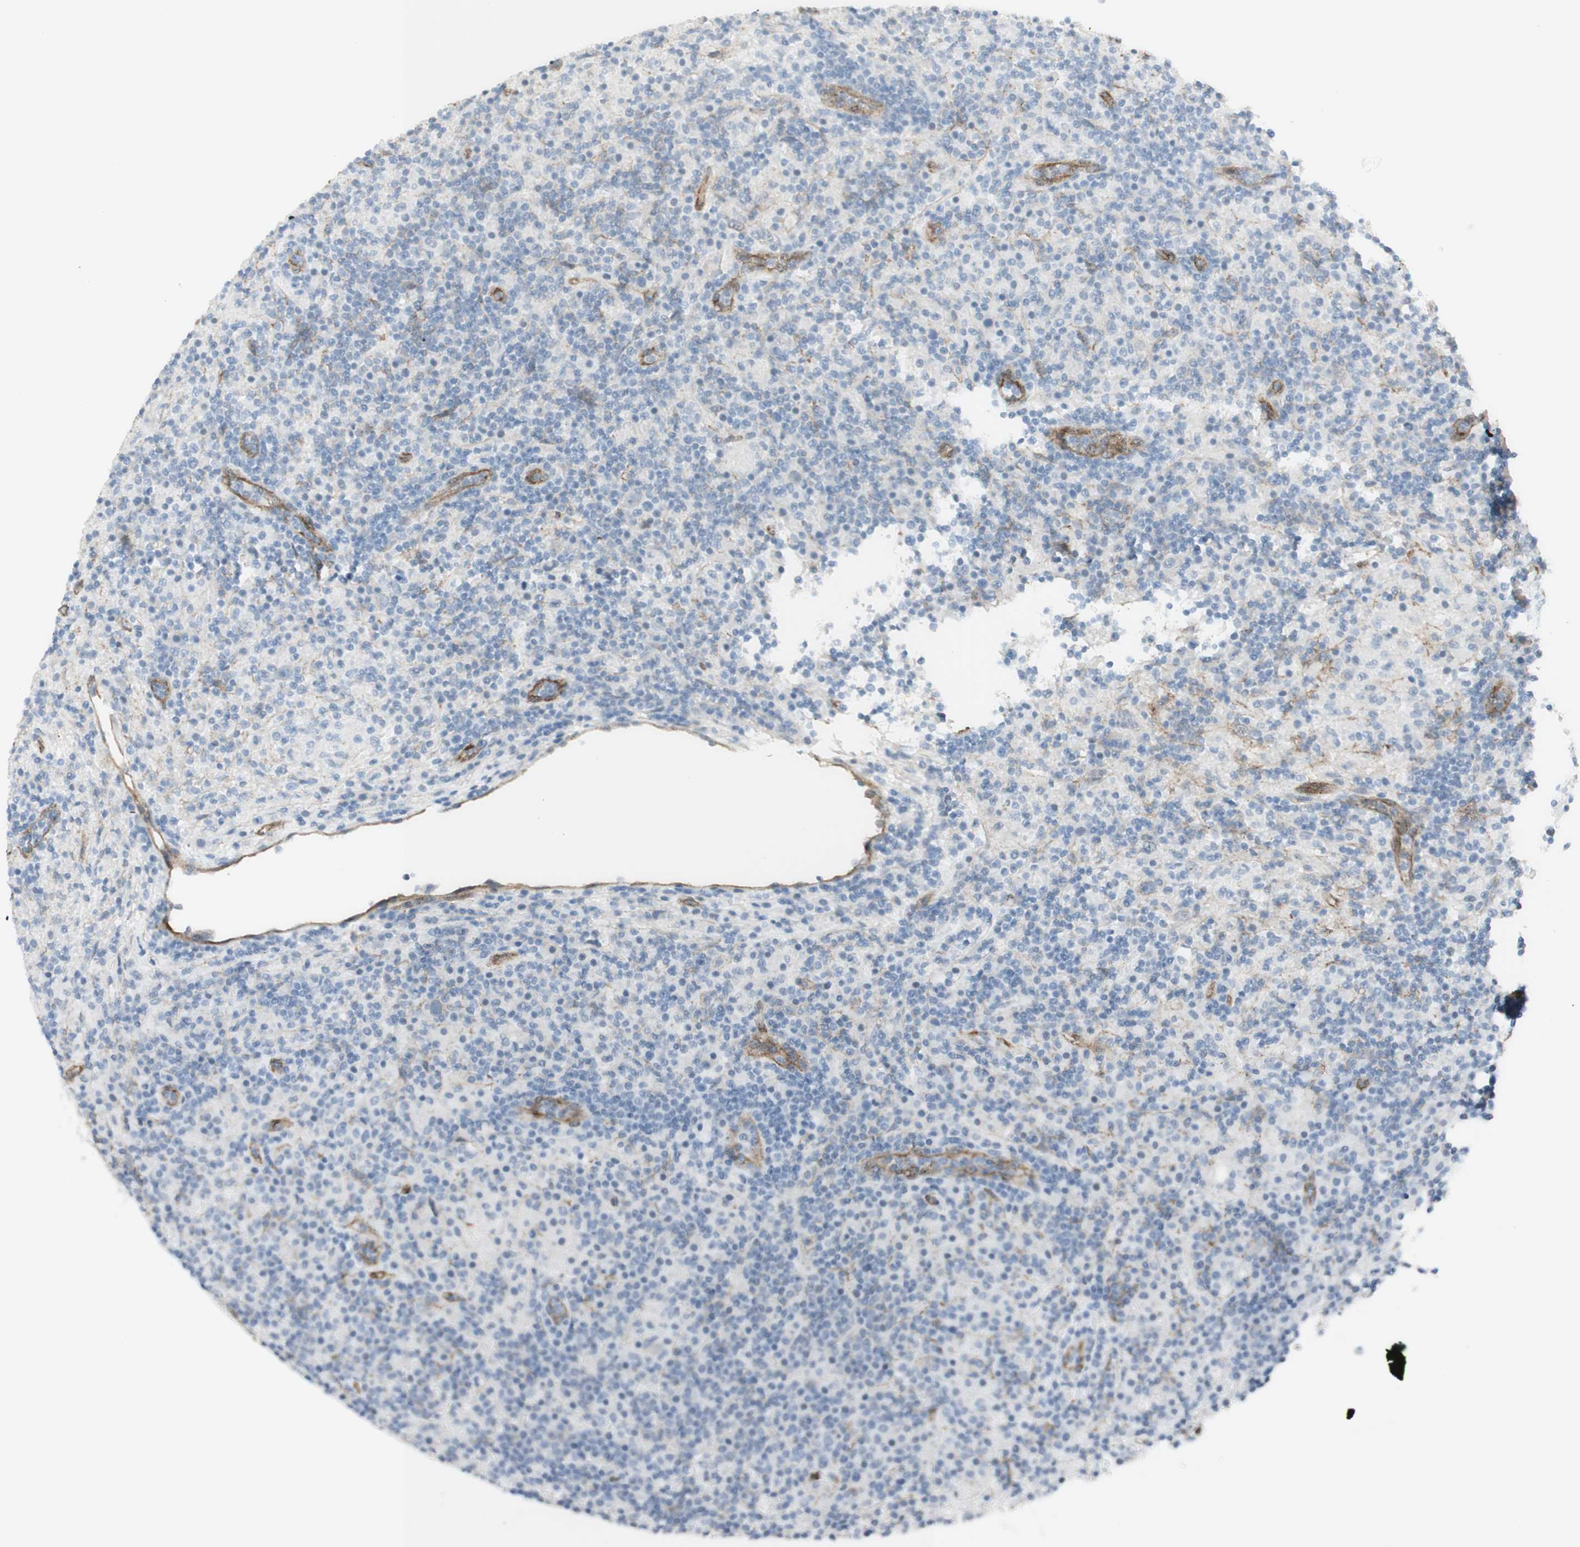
{"staining": {"intensity": "weak", "quantity": "<25%", "location": "cytoplasmic/membranous"}, "tissue": "lymphoma", "cell_type": "Tumor cells", "image_type": "cancer", "snomed": [{"axis": "morphology", "description": "Hodgkin's disease, NOS"}, {"axis": "topography", "description": "Lymph node"}], "caption": "IHC micrograph of neoplastic tissue: lymphoma stained with DAB (3,3'-diaminobenzidine) exhibits no significant protein staining in tumor cells.", "gene": "MYO6", "patient": {"sex": "male", "age": 70}}